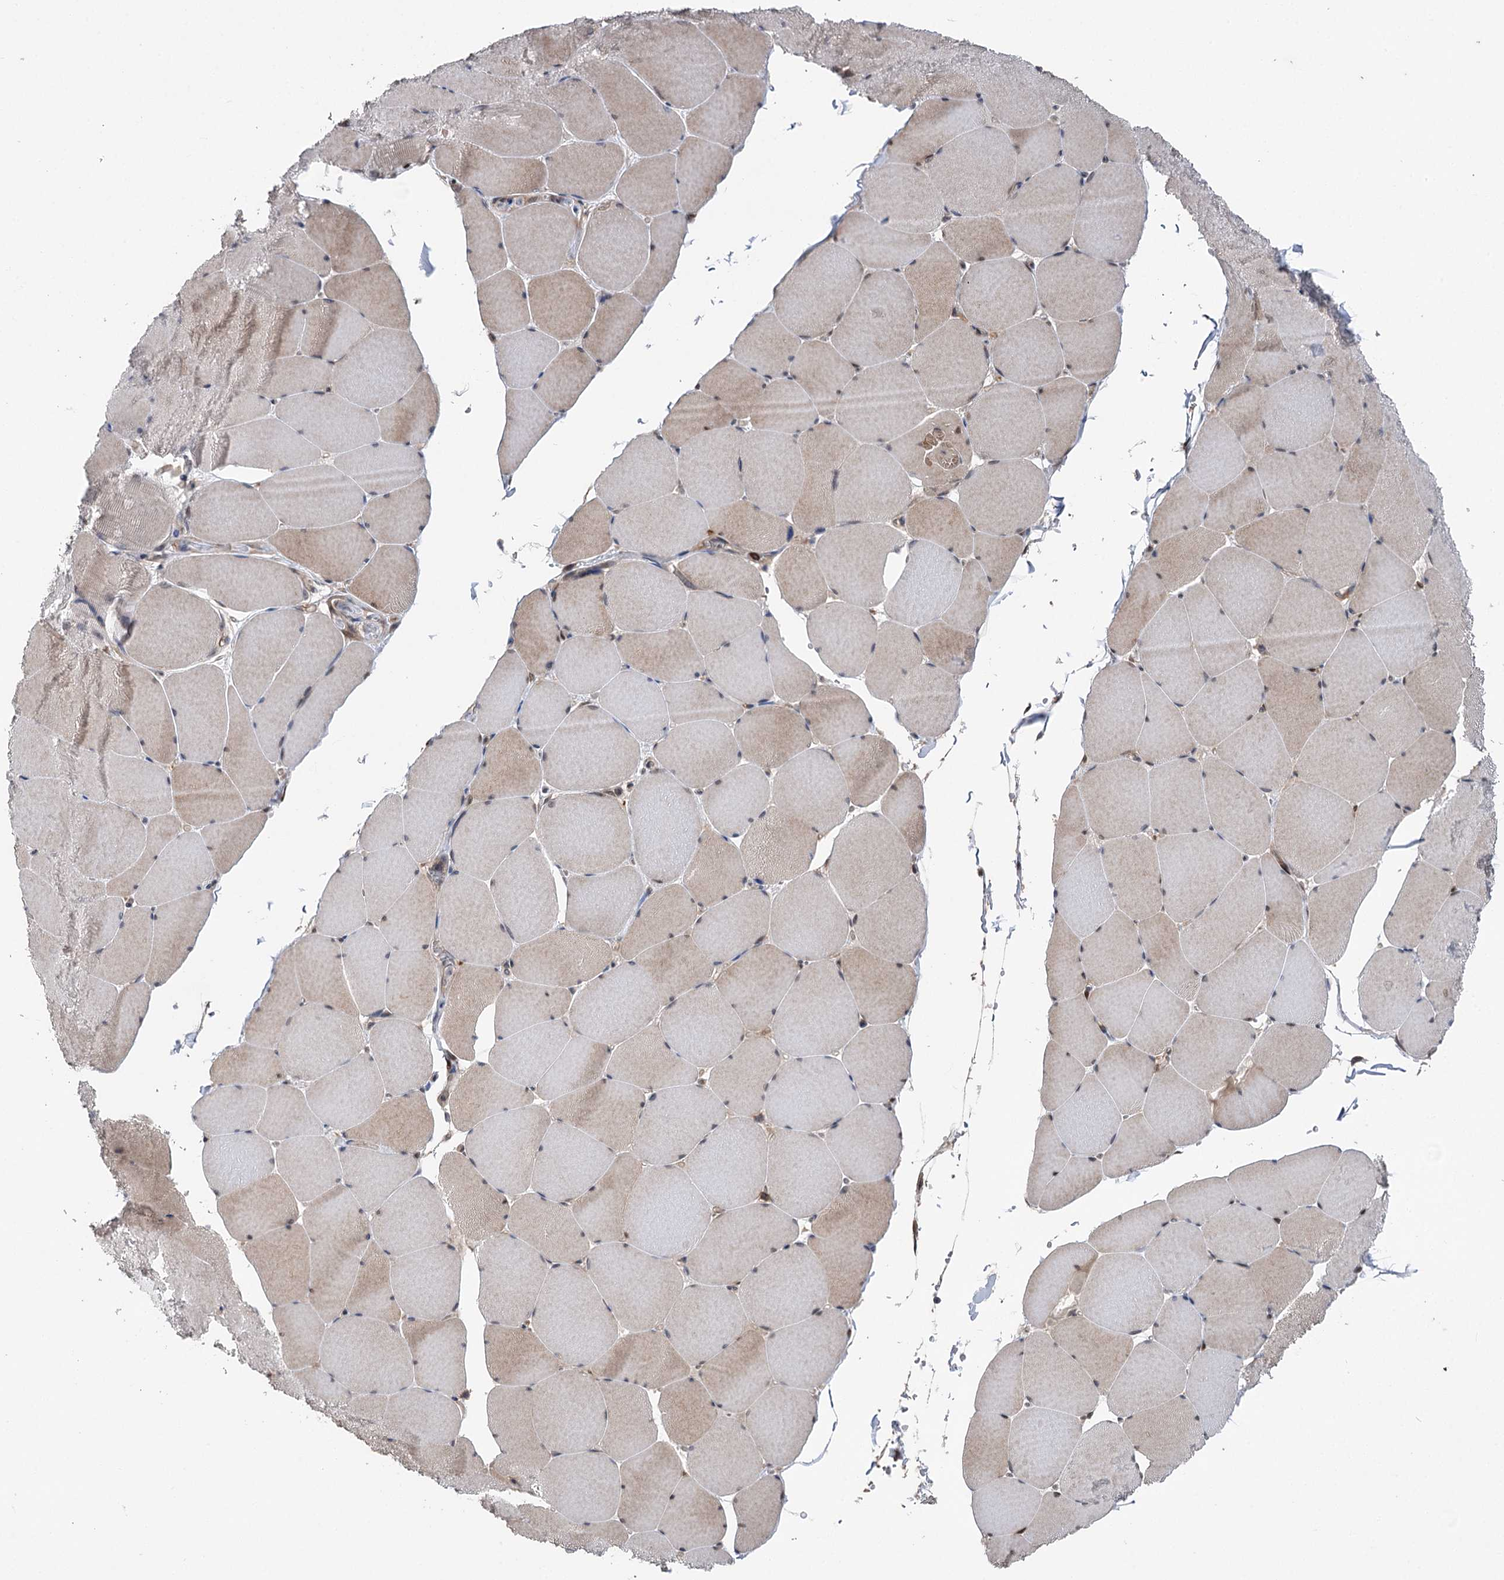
{"staining": {"intensity": "moderate", "quantity": "<25%", "location": "cytoplasmic/membranous,nuclear"}, "tissue": "skeletal muscle", "cell_type": "Myocytes", "image_type": "normal", "snomed": [{"axis": "morphology", "description": "Normal tissue, NOS"}, {"axis": "topography", "description": "Skeletal muscle"}, {"axis": "topography", "description": "Head-Neck"}], "caption": "Human skeletal muscle stained with a brown dye demonstrates moderate cytoplasmic/membranous,nuclear positive staining in approximately <25% of myocytes.", "gene": "STX6", "patient": {"sex": "male", "age": 66}}